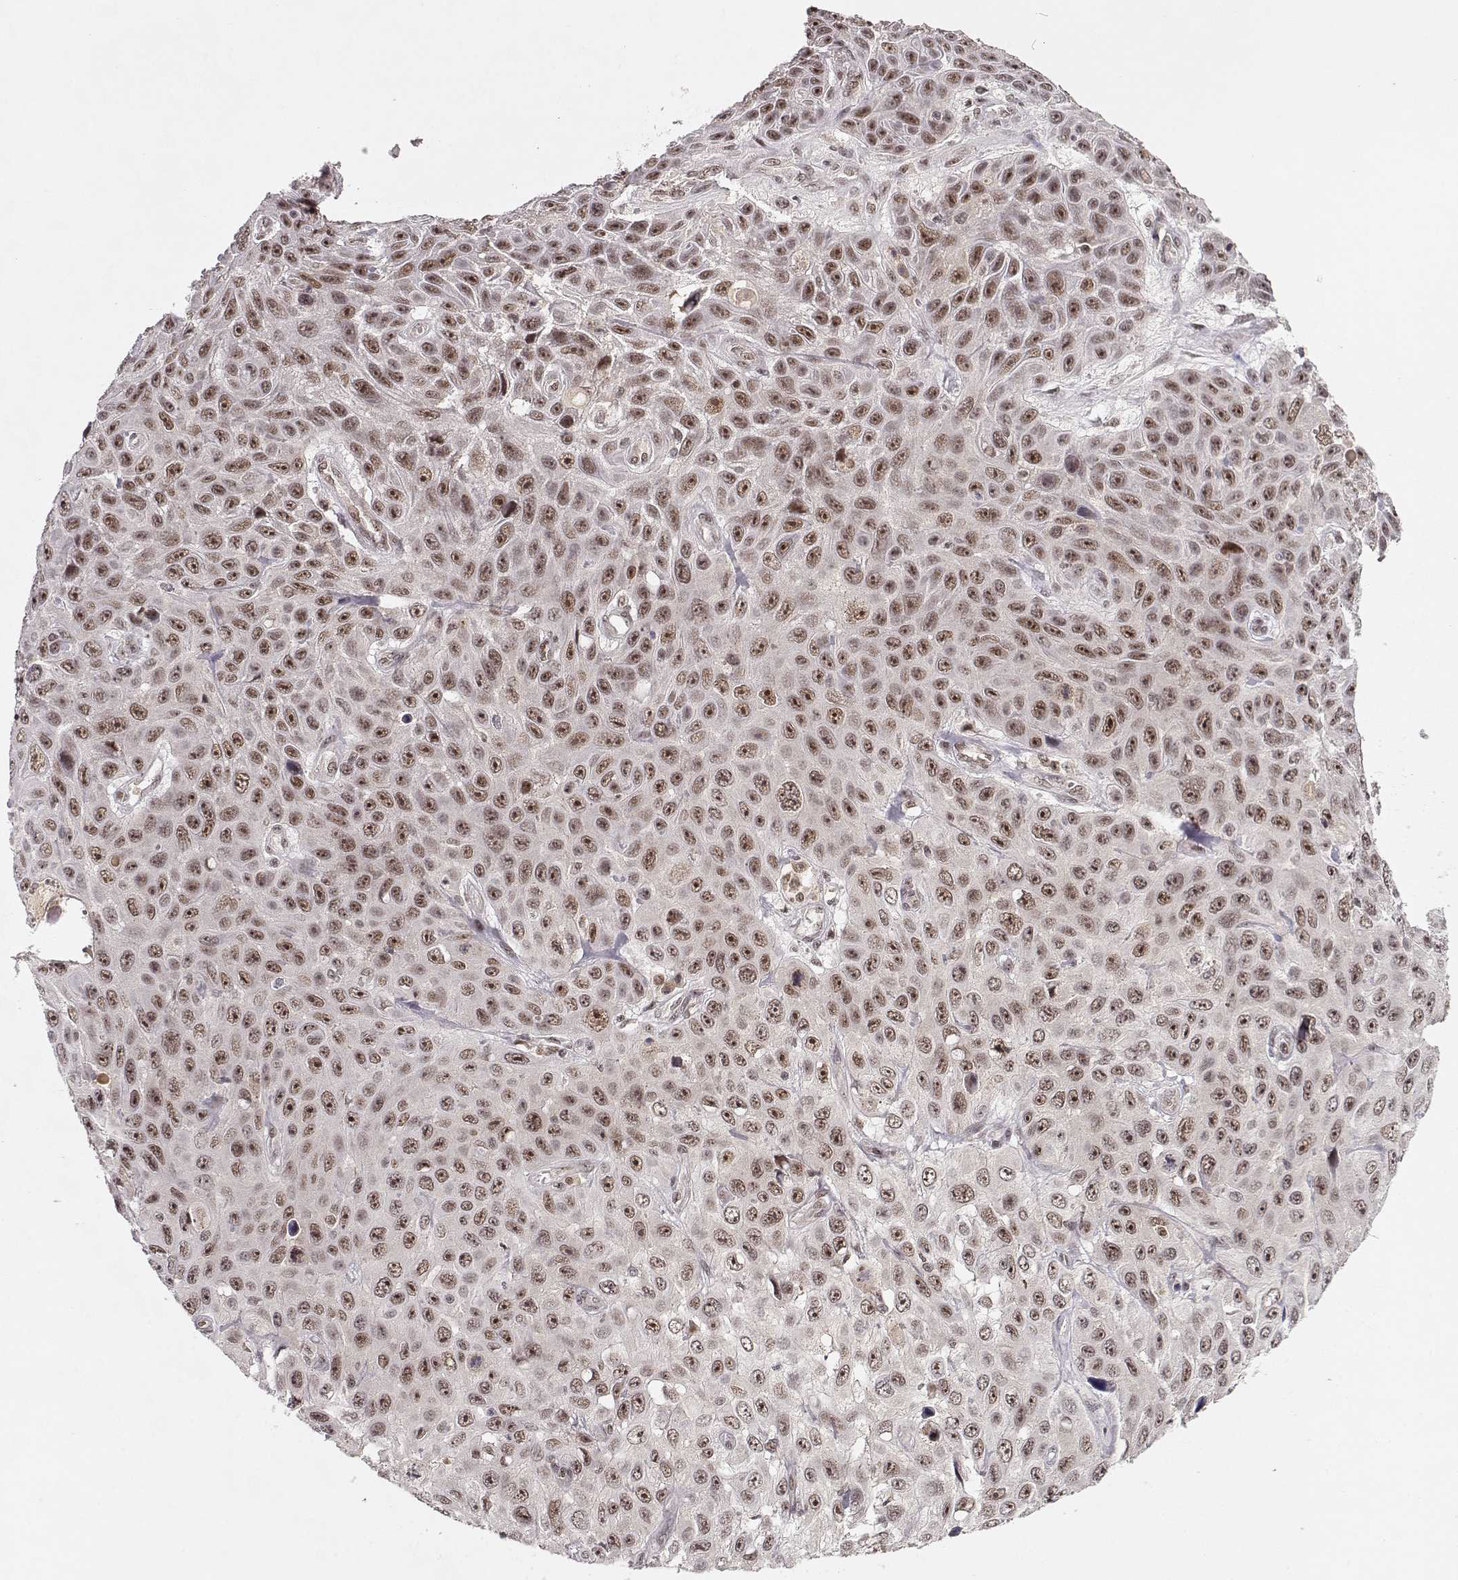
{"staining": {"intensity": "moderate", "quantity": ">75%", "location": "nuclear"}, "tissue": "skin cancer", "cell_type": "Tumor cells", "image_type": "cancer", "snomed": [{"axis": "morphology", "description": "Squamous cell carcinoma, NOS"}, {"axis": "topography", "description": "Skin"}], "caption": "IHC (DAB (3,3'-diaminobenzidine)) staining of skin cancer (squamous cell carcinoma) reveals moderate nuclear protein staining in about >75% of tumor cells.", "gene": "CSNK2A1", "patient": {"sex": "male", "age": 82}}